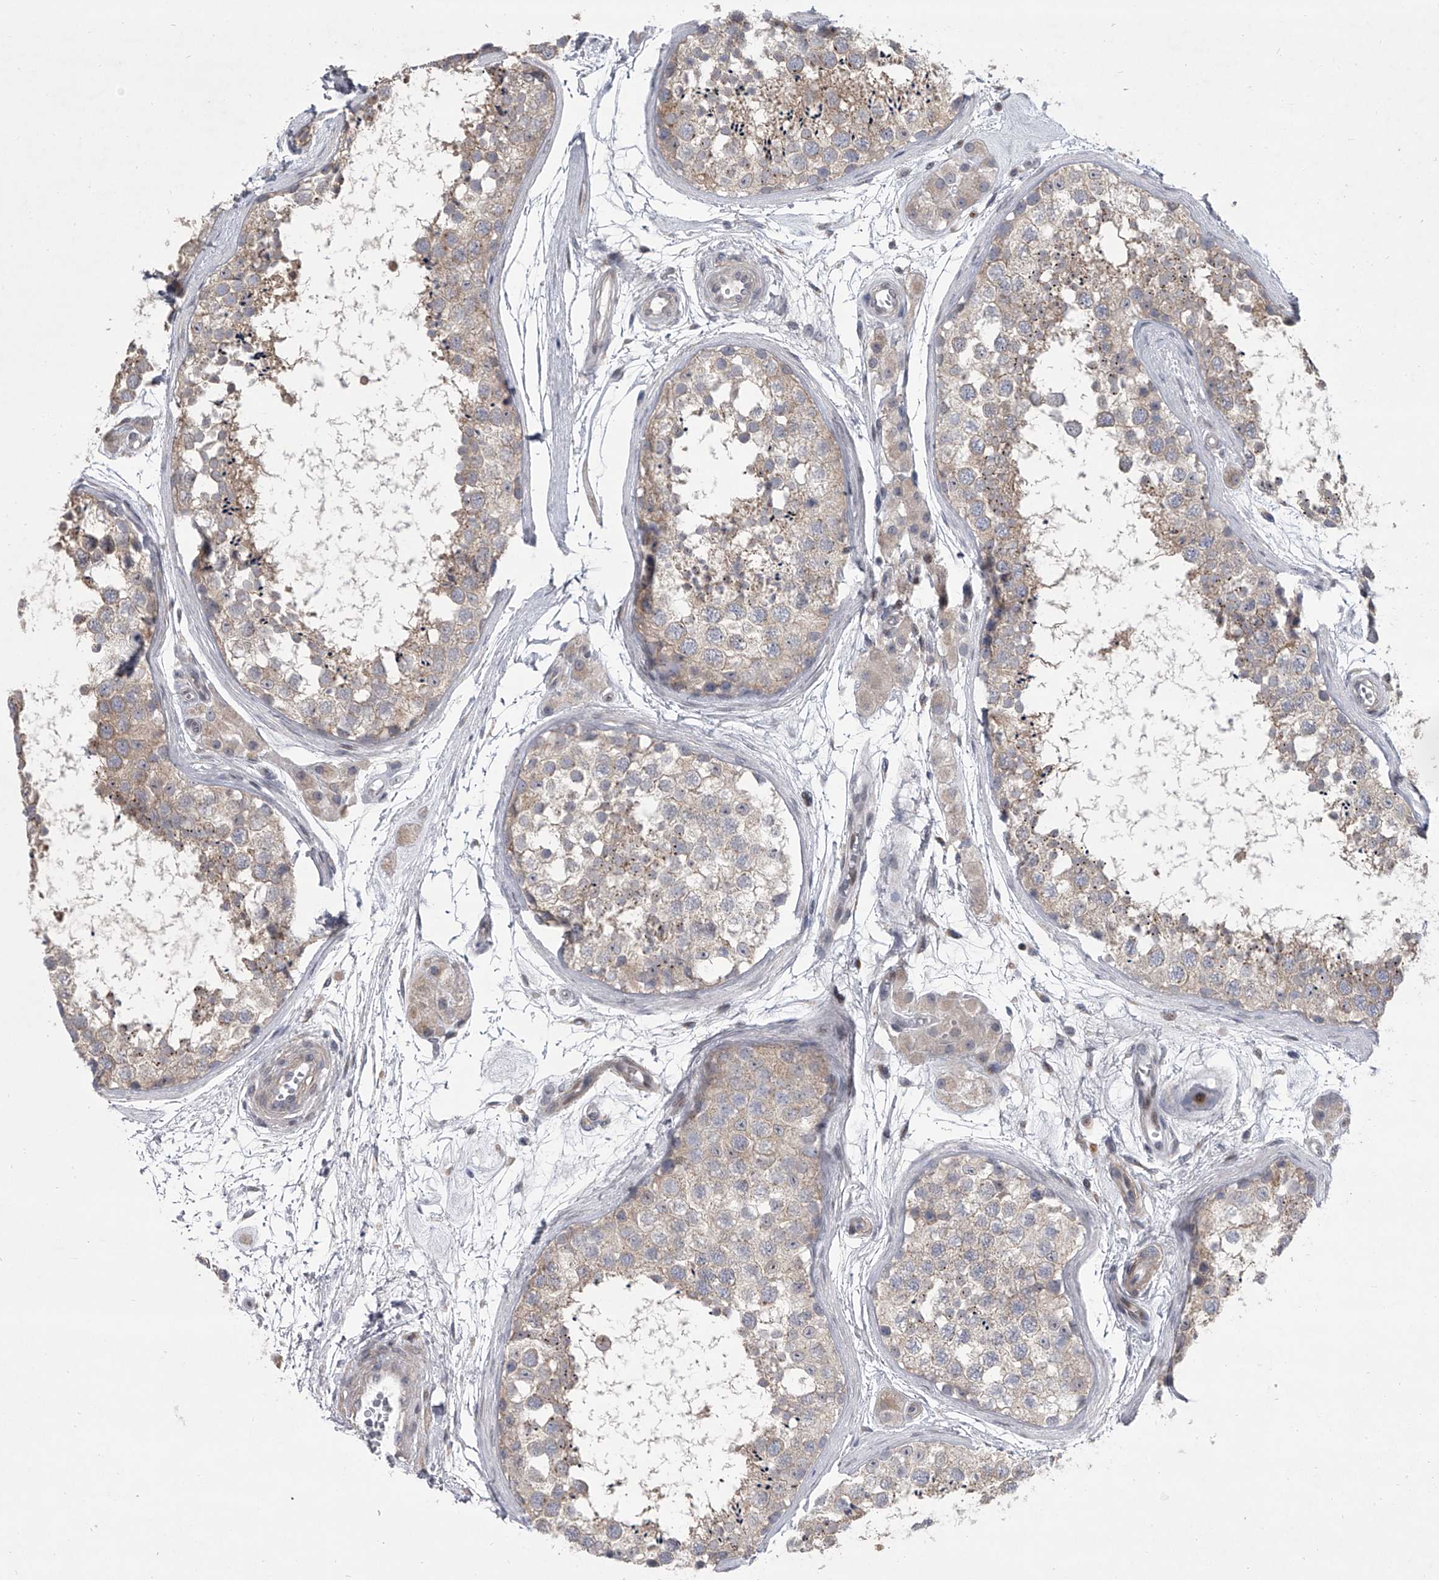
{"staining": {"intensity": "weak", "quantity": "25%-75%", "location": "cytoplasmic/membranous"}, "tissue": "testis", "cell_type": "Cells in seminiferous ducts", "image_type": "normal", "snomed": [{"axis": "morphology", "description": "Normal tissue, NOS"}, {"axis": "topography", "description": "Testis"}], "caption": "Protein expression analysis of unremarkable testis displays weak cytoplasmic/membranous staining in about 25%-75% of cells in seminiferous ducts. Immunohistochemistry (ihc) stains the protein in brown and the nuclei are stained blue.", "gene": "HEATR6", "patient": {"sex": "male", "age": 56}}